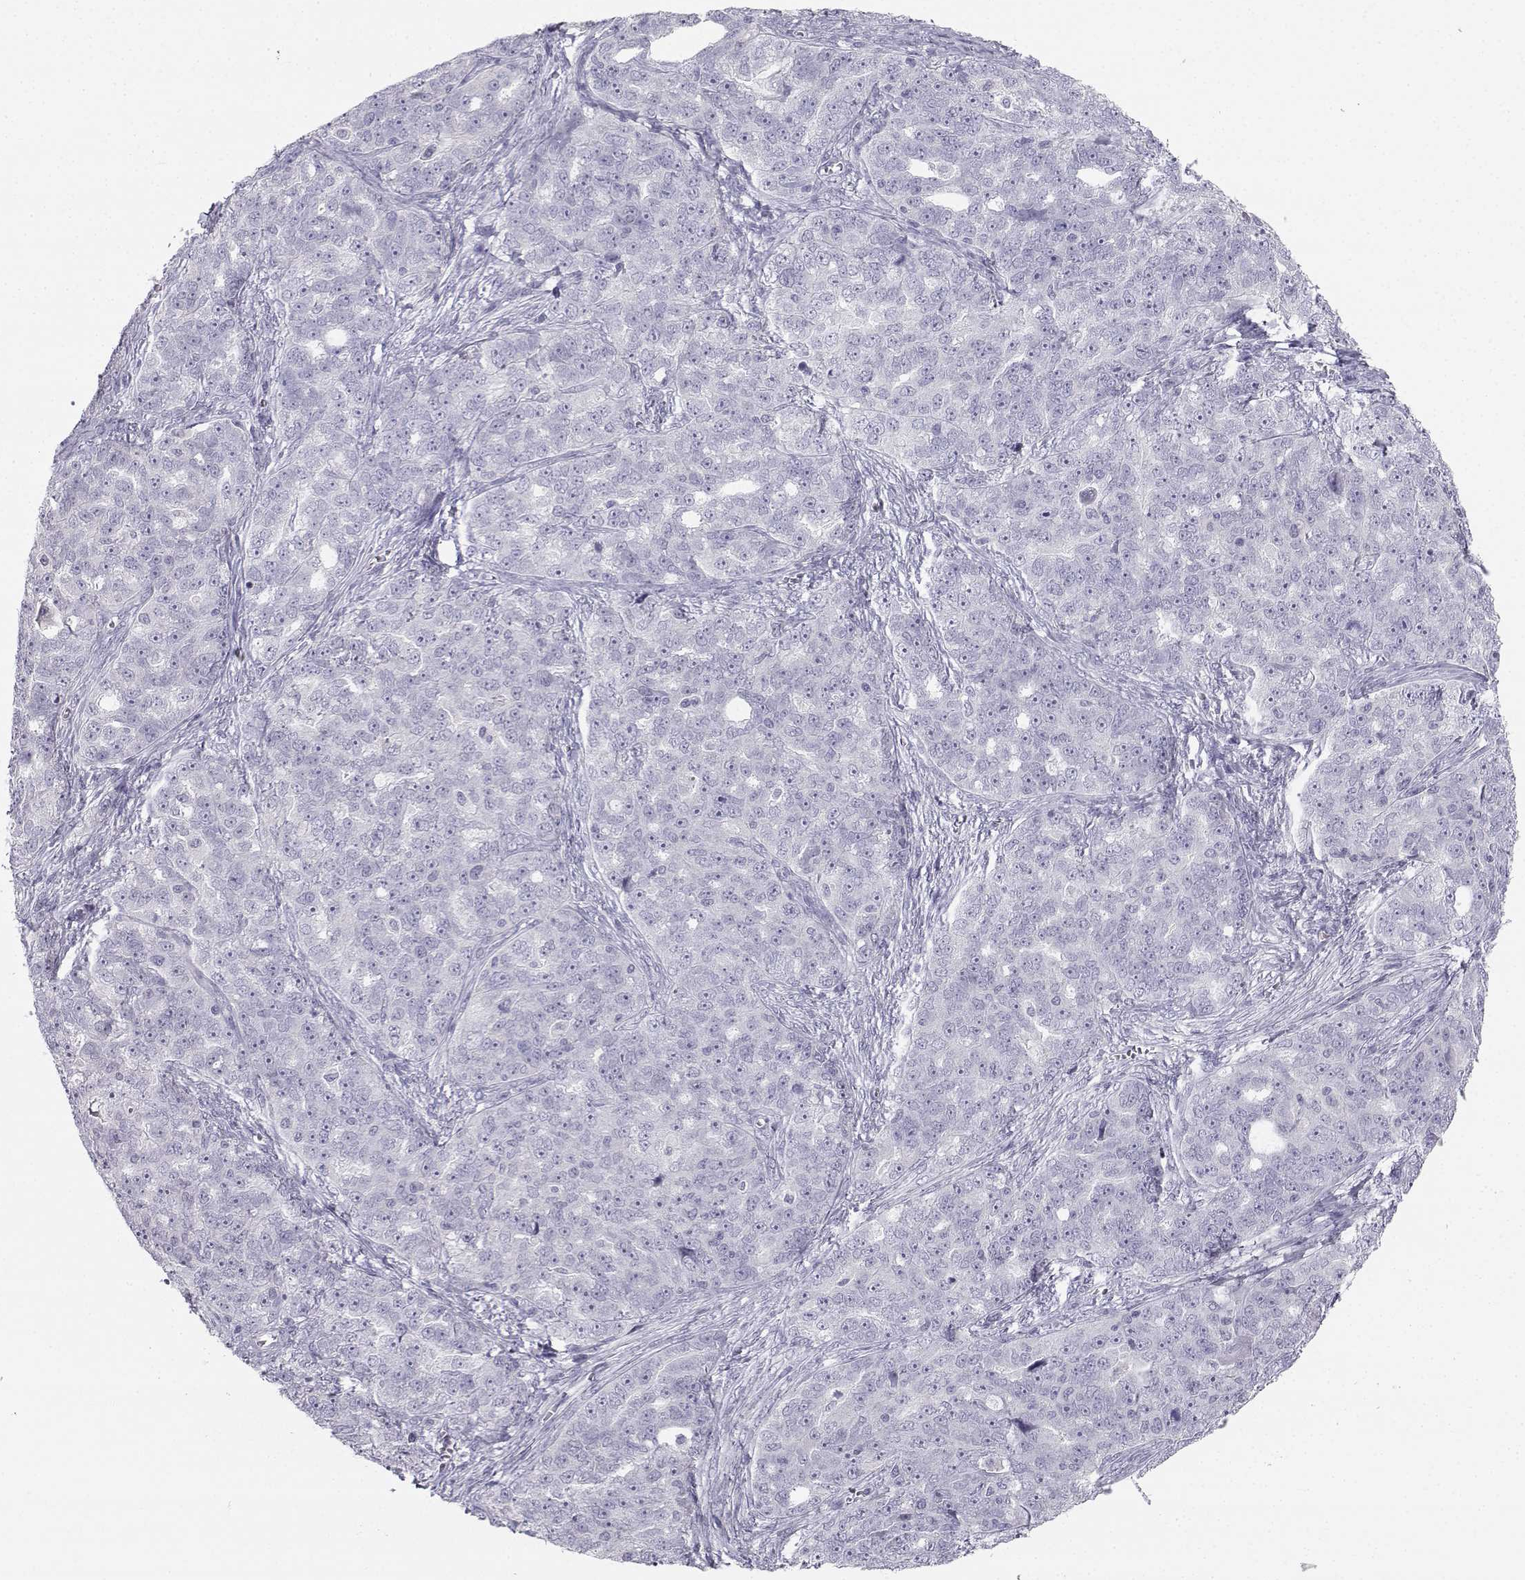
{"staining": {"intensity": "negative", "quantity": "none", "location": "none"}, "tissue": "ovarian cancer", "cell_type": "Tumor cells", "image_type": "cancer", "snomed": [{"axis": "morphology", "description": "Cystadenocarcinoma, serous, NOS"}, {"axis": "topography", "description": "Ovary"}], "caption": "Immunohistochemistry (IHC) photomicrograph of neoplastic tissue: human ovarian serous cystadenocarcinoma stained with DAB demonstrates no significant protein positivity in tumor cells.", "gene": "SYCE1", "patient": {"sex": "female", "age": 51}}